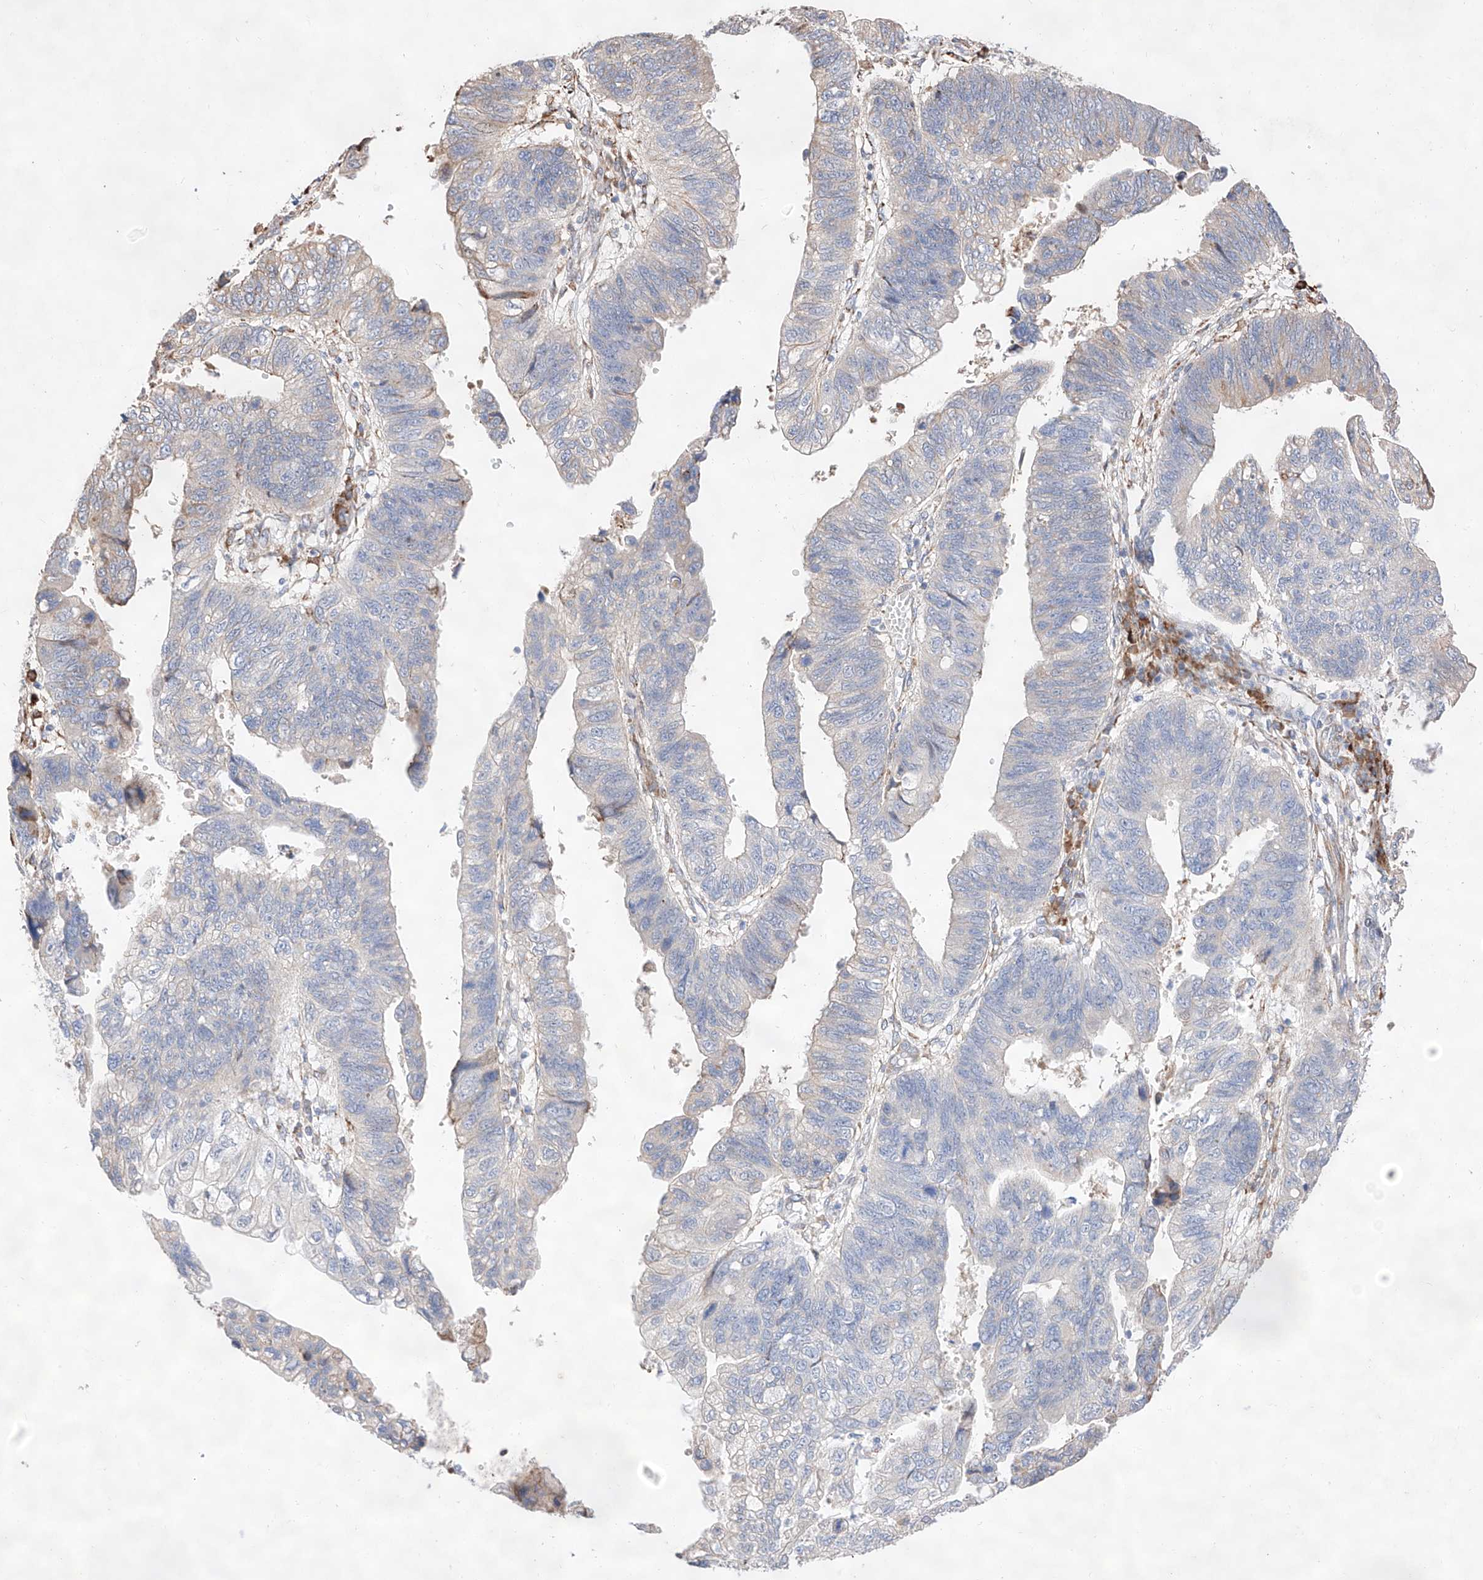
{"staining": {"intensity": "negative", "quantity": "none", "location": "none"}, "tissue": "stomach cancer", "cell_type": "Tumor cells", "image_type": "cancer", "snomed": [{"axis": "morphology", "description": "Adenocarcinoma, NOS"}, {"axis": "topography", "description": "Stomach"}], "caption": "Tumor cells show no significant expression in stomach adenocarcinoma.", "gene": "ATP9B", "patient": {"sex": "male", "age": 59}}